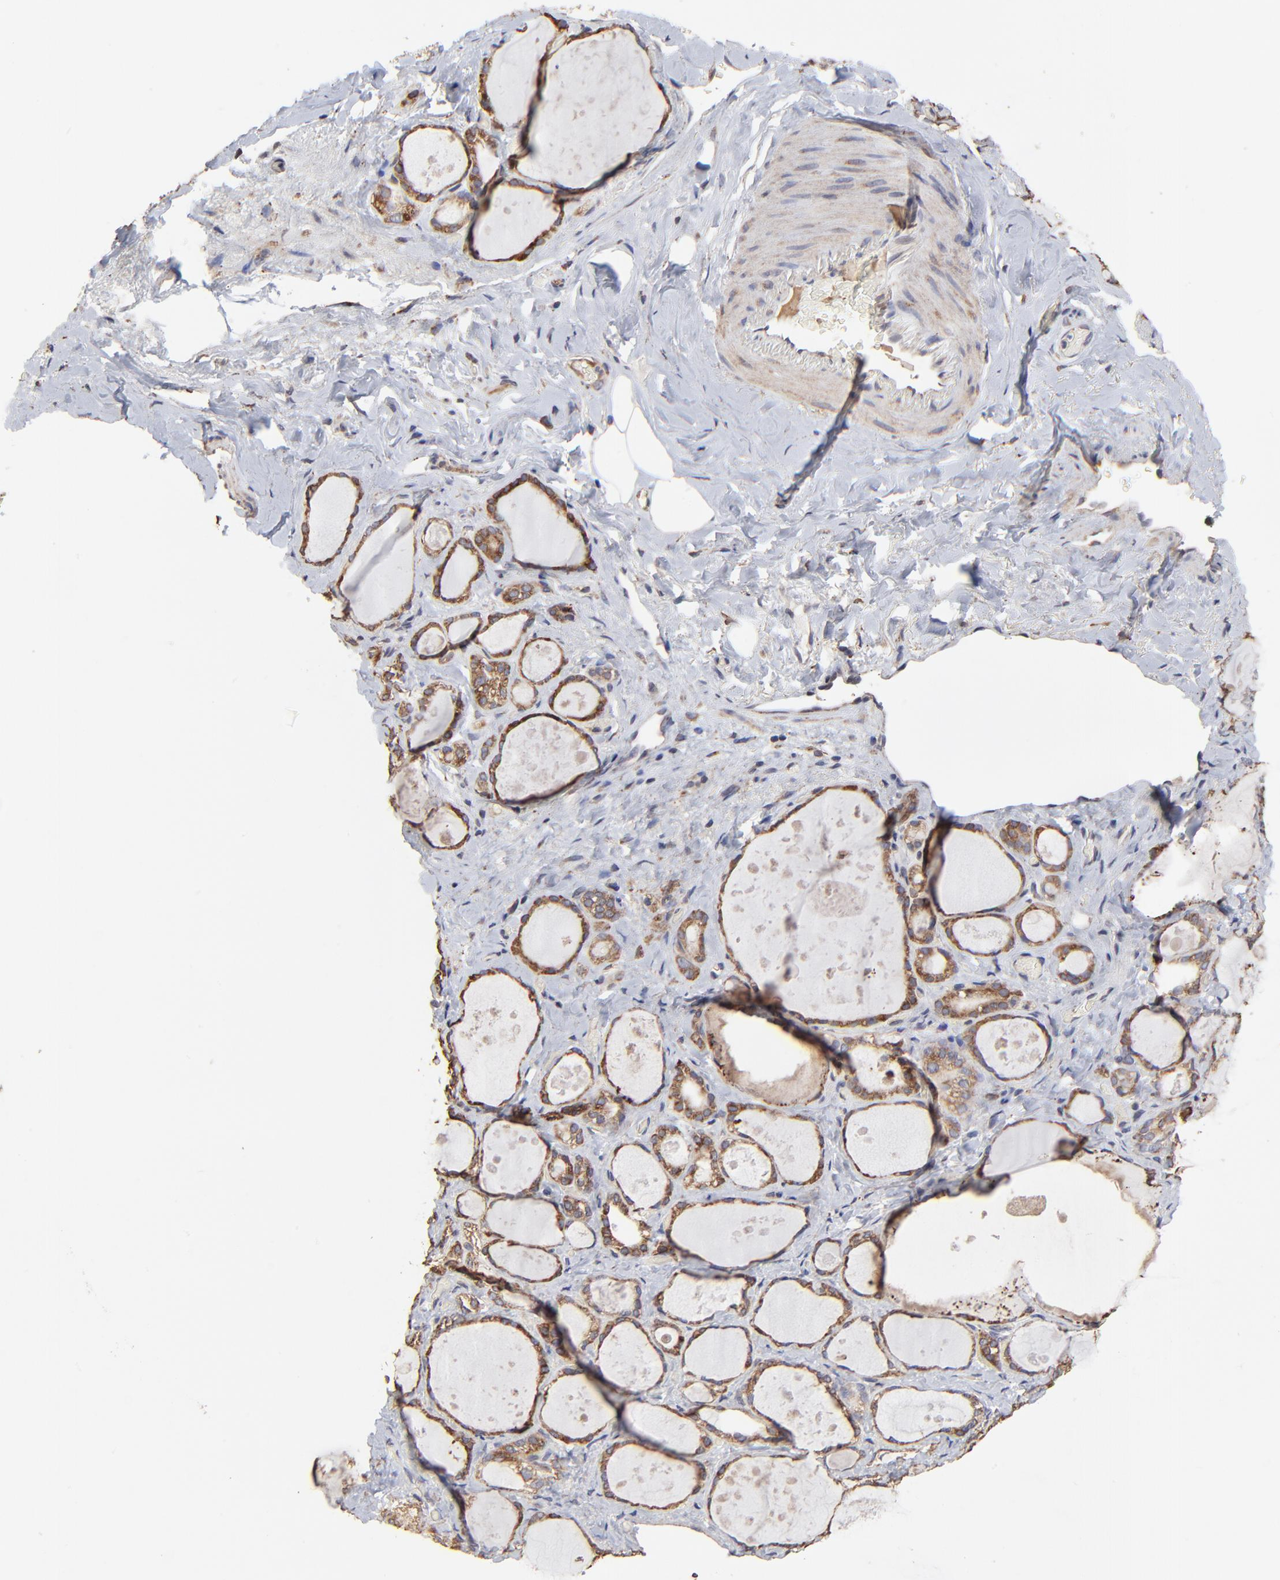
{"staining": {"intensity": "strong", "quantity": ">75%", "location": "cytoplasmic/membranous"}, "tissue": "thyroid gland", "cell_type": "Glandular cells", "image_type": "normal", "snomed": [{"axis": "morphology", "description": "Normal tissue, NOS"}, {"axis": "topography", "description": "Thyroid gland"}], "caption": "Human thyroid gland stained for a protein (brown) exhibits strong cytoplasmic/membranous positive expression in about >75% of glandular cells.", "gene": "ELP2", "patient": {"sex": "female", "age": 75}}